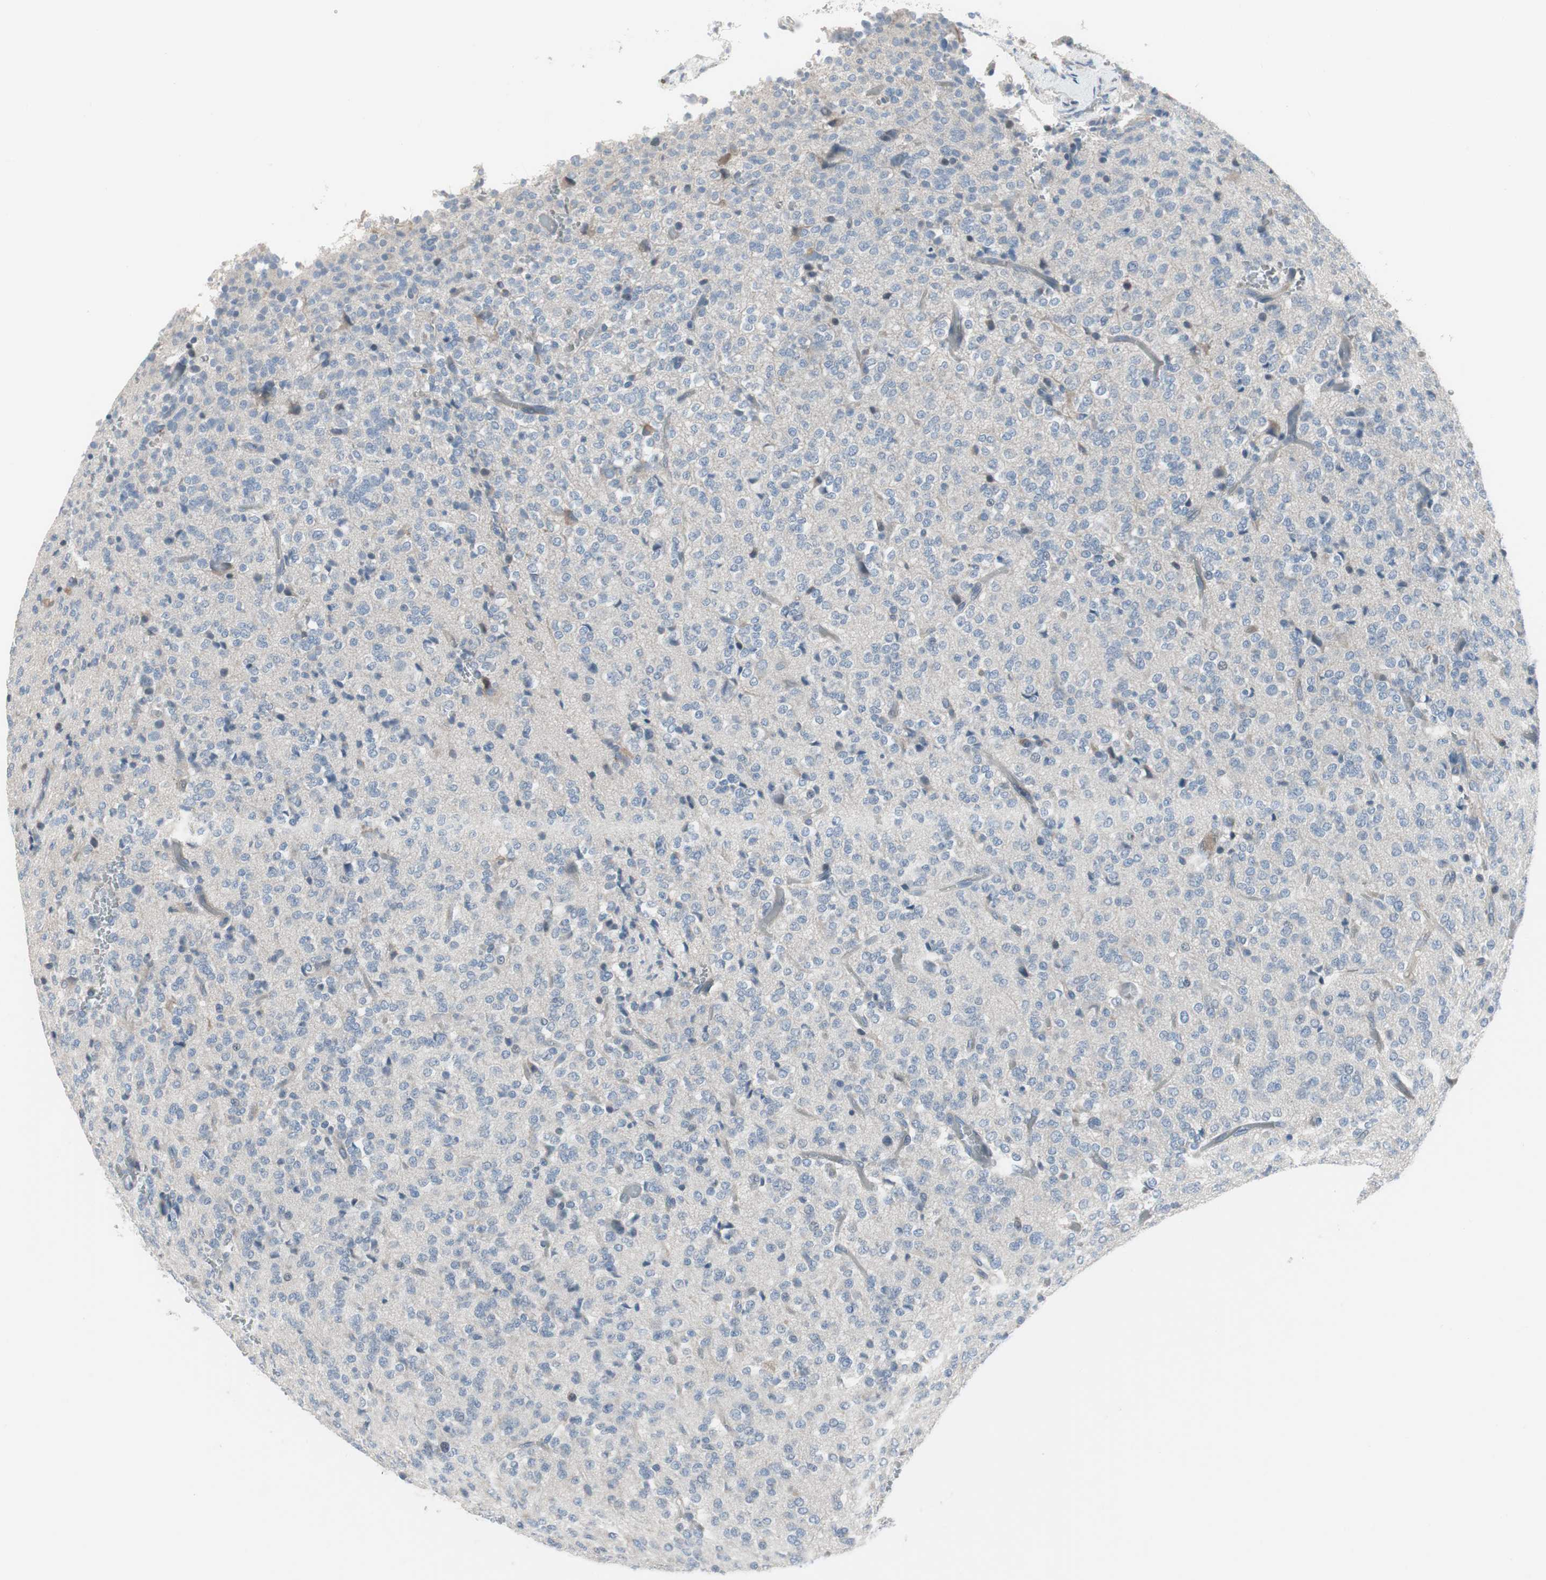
{"staining": {"intensity": "negative", "quantity": "none", "location": "none"}, "tissue": "glioma", "cell_type": "Tumor cells", "image_type": "cancer", "snomed": [{"axis": "morphology", "description": "Glioma, malignant, Low grade"}, {"axis": "topography", "description": "Brain"}], "caption": "Immunohistochemical staining of glioma exhibits no significant staining in tumor cells. Brightfield microscopy of immunohistochemistry (IHC) stained with DAB (3,3'-diaminobenzidine) (brown) and hematoxylin (blue), captured at high magnification.", "gene": "PIGR", "patient": {"sex": "male", "age": 38}}